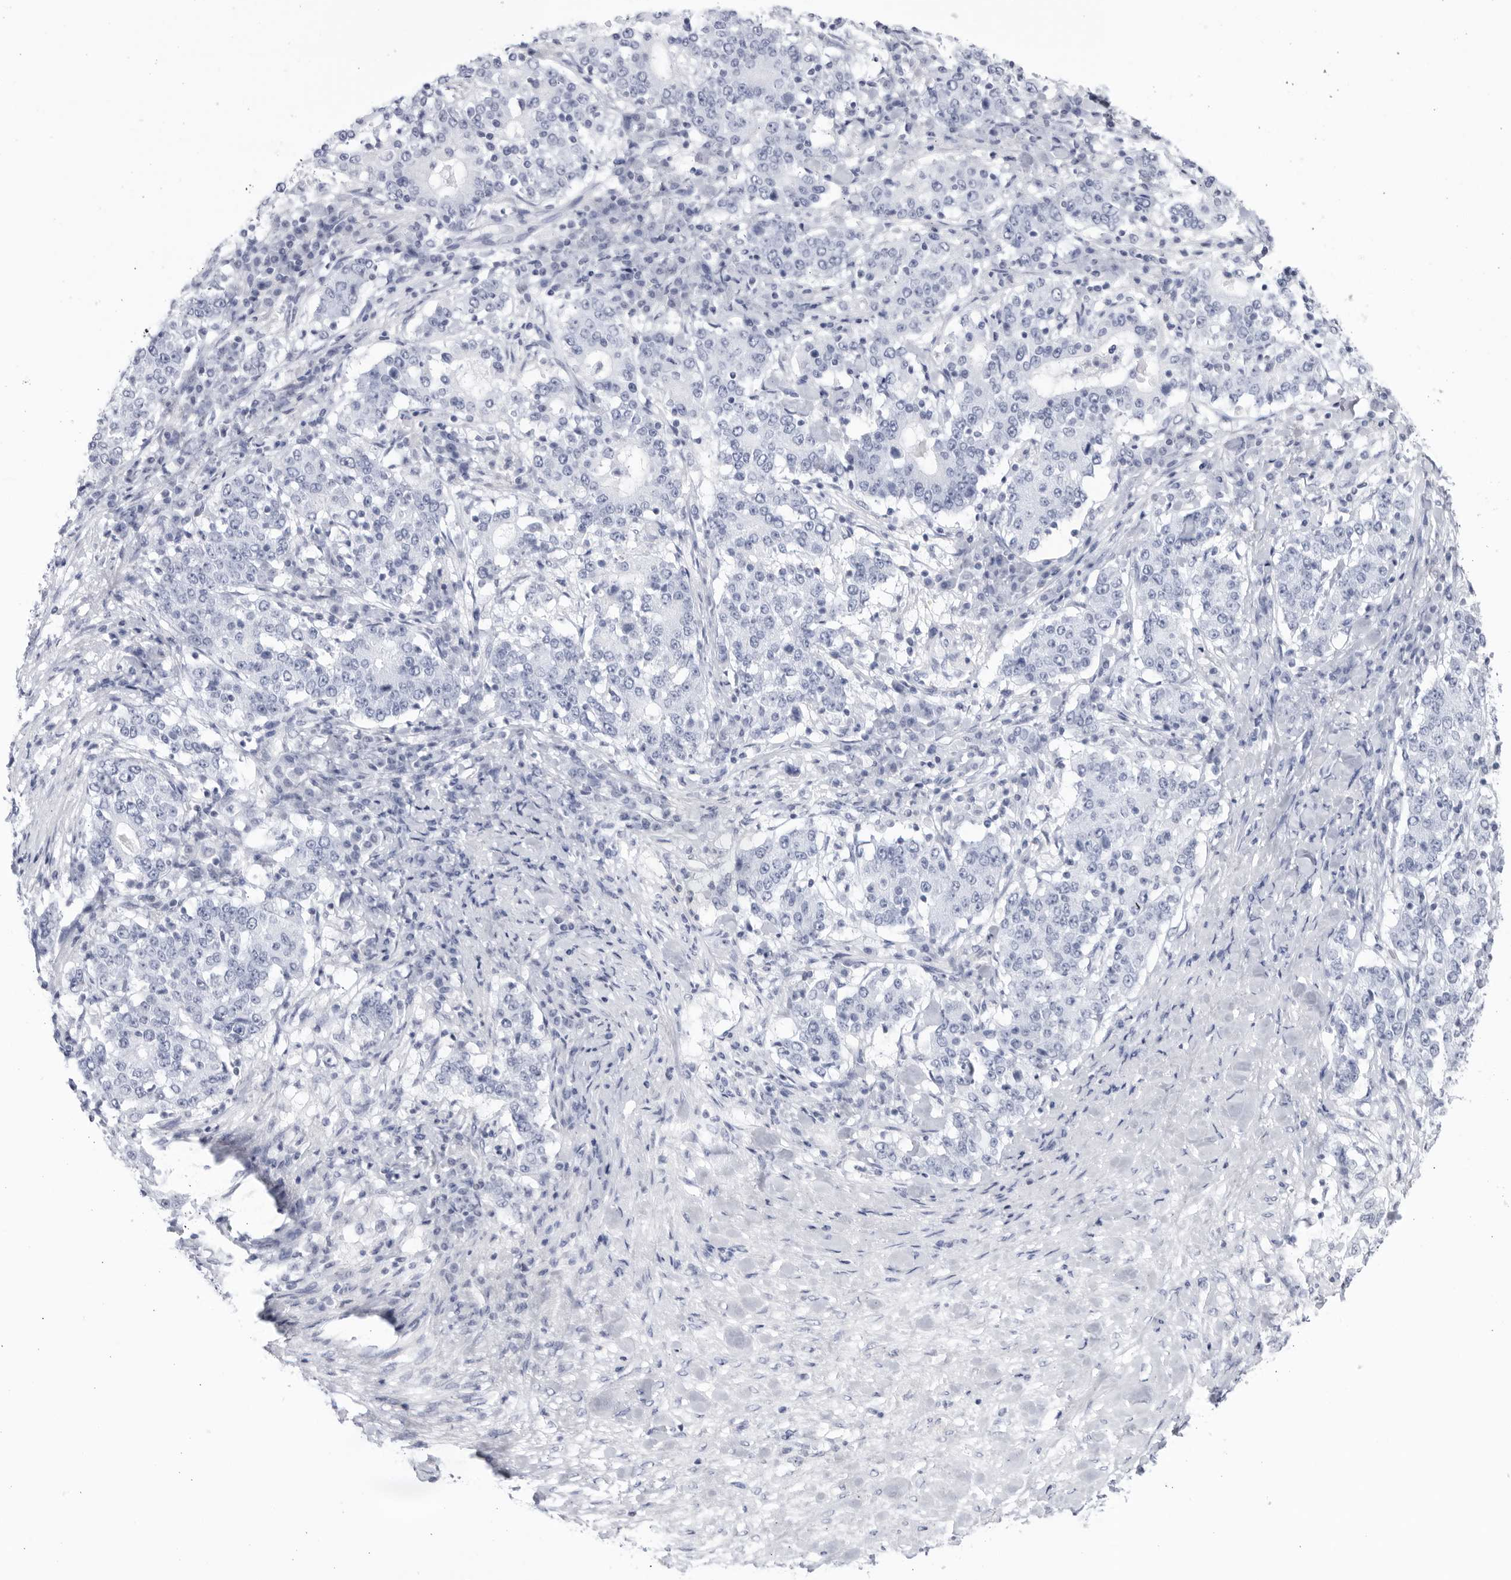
{"staining": {"intensity": "negative", "quantity": "none", "location": "none"}, "tissue": "stomach cancer", "cell_type": "Tumor cells", "image_type": "cancer", "snomed": [{"axis": "morphology", "description": "Adenocarcinoma, NOS"}, {"axis": "topography", "description": "Stomach"}], "caption": "Tumor cells are negative for protein expression in human adenocarcinoma (stomach).", "gene": "CNBD1", "patient": {"sex": "male", "age": 59}}